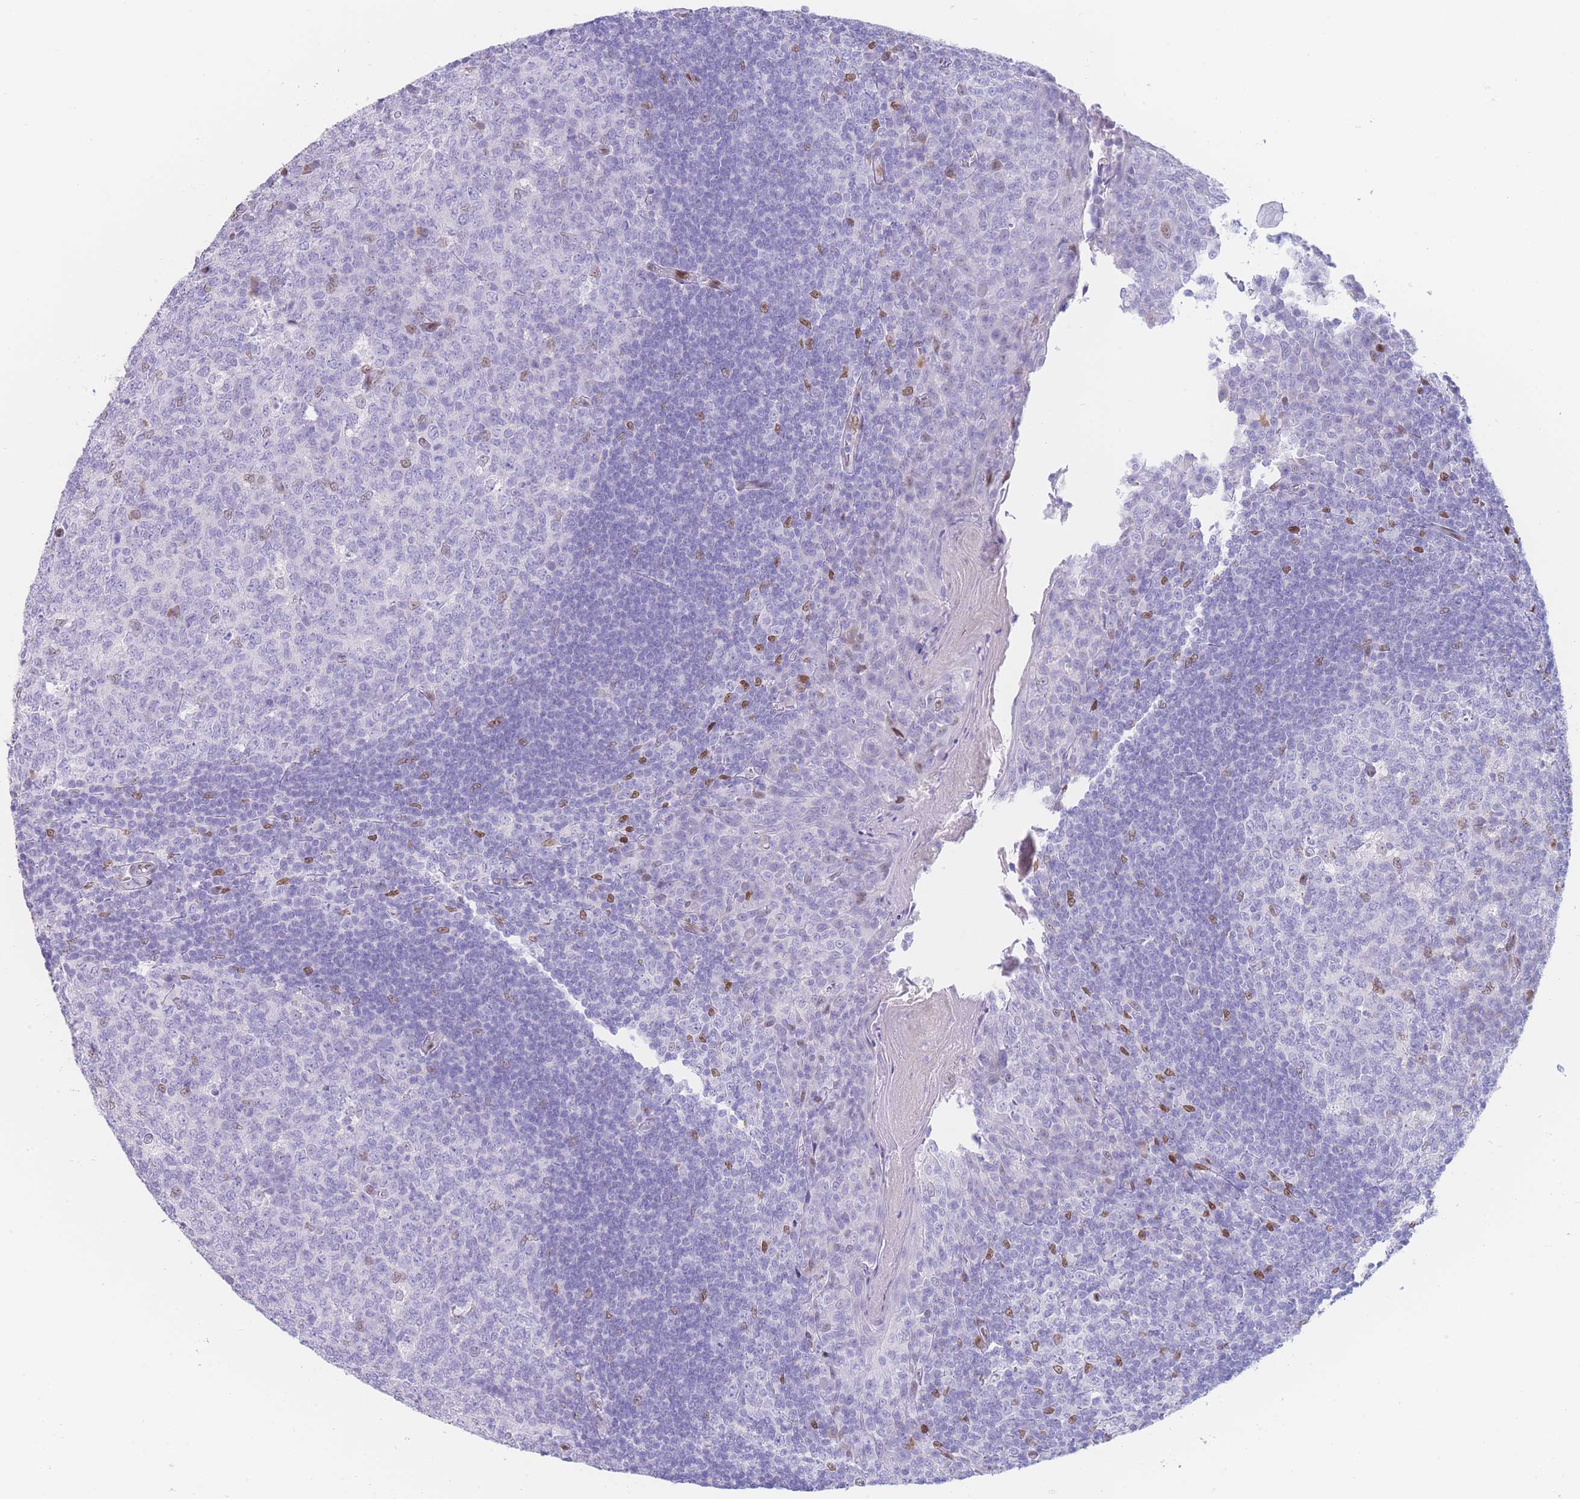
{"staining": {"intensity": "weak", "quantity": "<25%", "location": "nuclear"}, "tissue": "tonsil", "cell_type": "Germinal center cells", "image_type": "normal", "snomed": [{"axis": "morphology", "description": "Normal tissue, NOS"}, {"axis": "topography", "description": "Tonsil"}], "caption": "Immunohistochemical staining of unremarkable human tonsil reveals no significant staining in germinal center cells.", "gene": "PSMB5", "patient": {"sex": "male", "age": 27}}